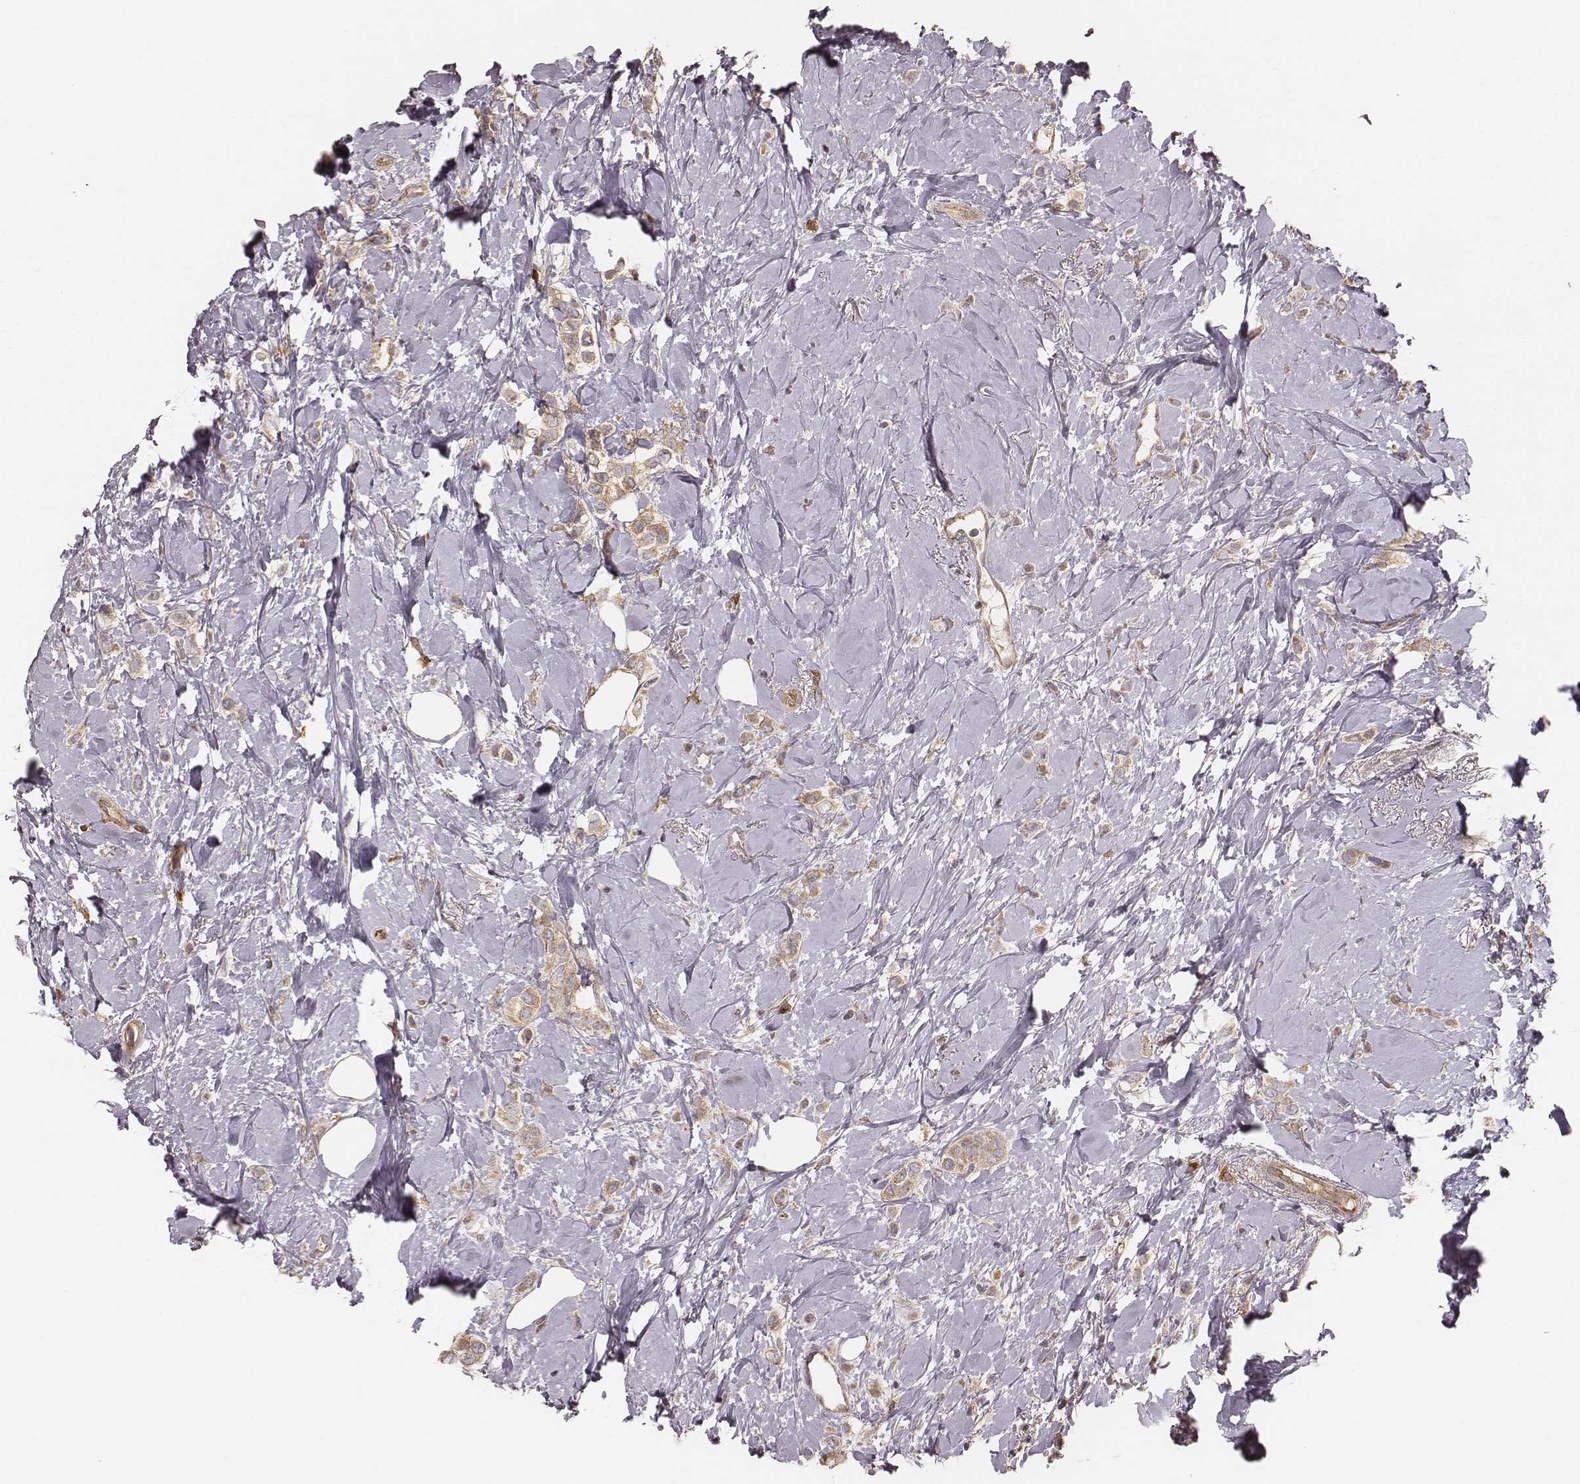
{"staining": {"intensity": "moderate", "quantity": ">75%", "location": "cytoplasmic/membranous"}, "tissue": "breast cancer", "cell_type": "Tumor cells", "image_type": "cancer", "snomed": [{"axis": "morphology", "description": "Lobular carcinoma"}, {"axis": "topography", "description": "Breast"}], "caption": "This photomicrograph displays immunohistochemistry staining of breast cancer, with medium moderate cytoplasmic/membranous expression in about >75% of tumor cells.", "gene": "CARS1", "patient": {"sex": "female", "age": 66}}